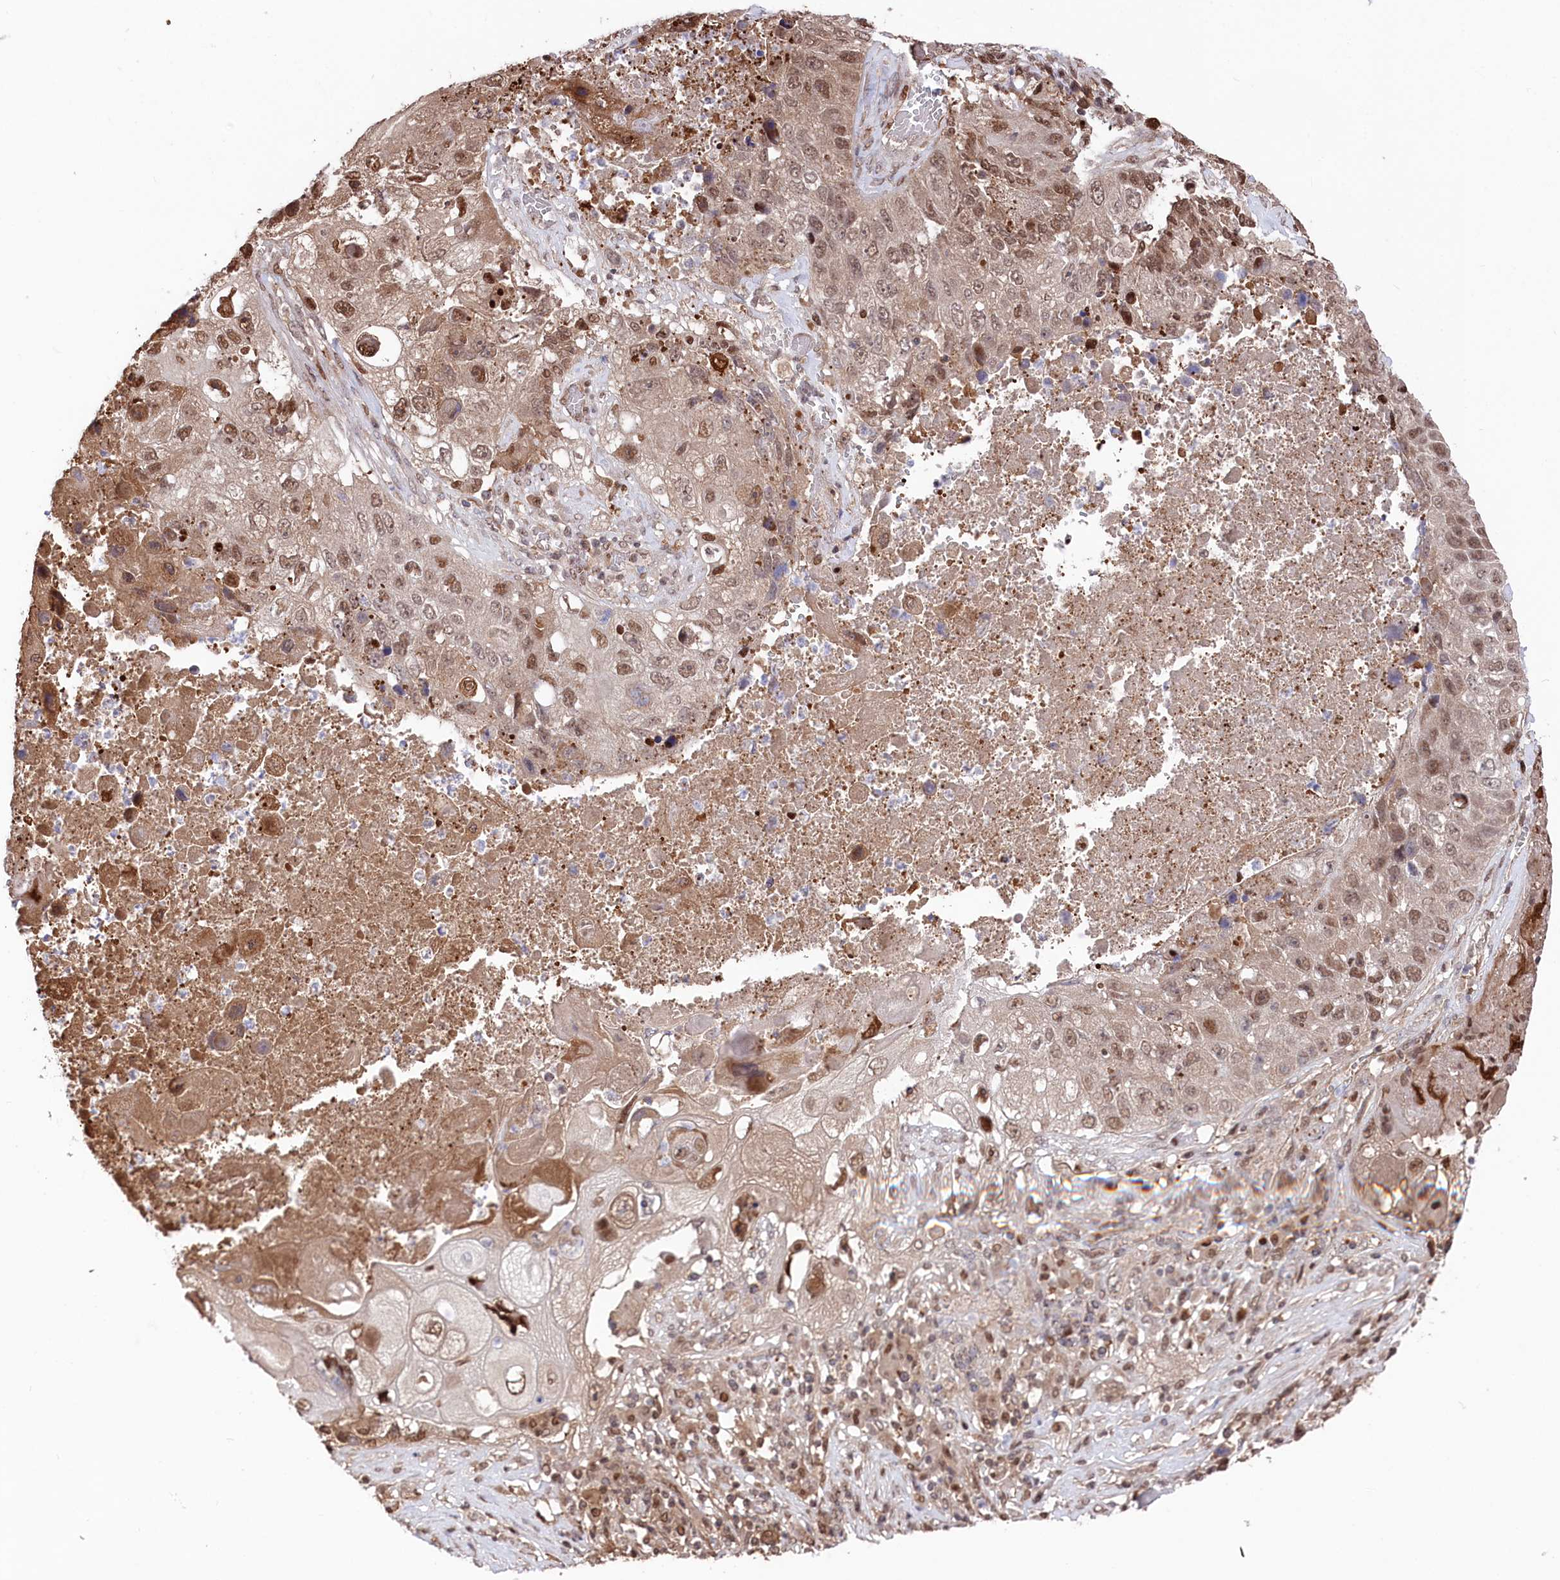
{"staining": {"intensity": "moderate", "quantity": ">75%", "location": "cytoplasmic/membranous,nuclear"}, "tissue": "lung cancer", "cell_type": "Tumor cells", "image_type": "cancer", "snomed": [{"axis": "morphology", "description": "Squamous cell carcinoma, NOS"}, {"axis": "topography", "description": "Lung"}], "caption": "Protein staining of squamous cell carcinoma (lung) tissue shows moderate cytoplasmic/membranous and nuclear staining in about >75% of tumor cells.", "gene": "PSMA1", "patient": {"sex": "male", "age": 61}}